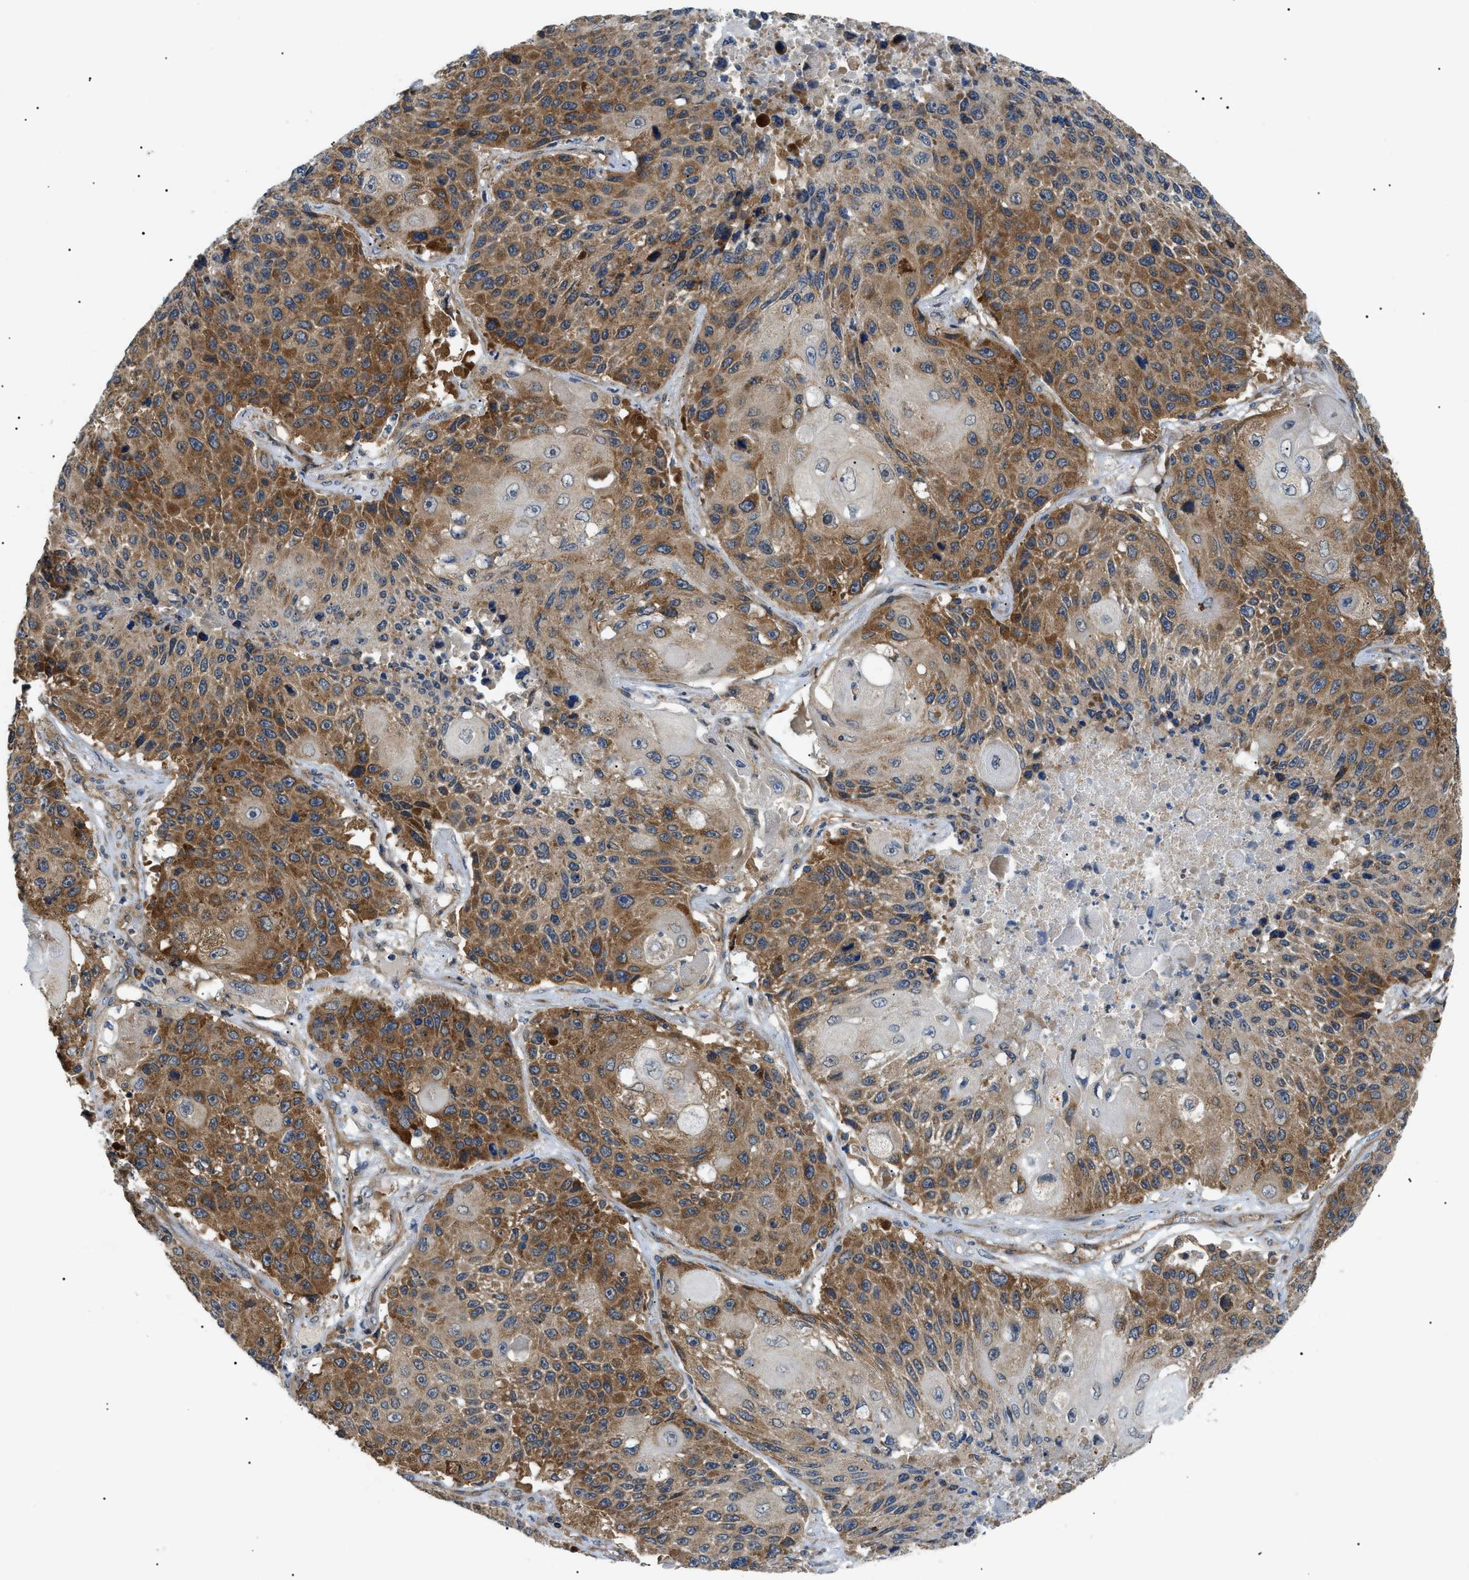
{"staining": {"intensity": "moderate", "quantity": ">75%", "location": "cytoplasmic/membranous"}, "tissue": "lung cancer", "cell_type": "Tumor cells", "image_type": "cancer", "snomed": [{"axis": "morphology", "description": "Squamous cell carcinoma, NOS"}, {"axis": "topography", "description": "Lung"}], "caption": "Moderate cytoplasmic/membranous expression for a protein is identified in about >75% of tumor cells of lung cancer using immunohistochemistry (IHC).", "gene": "SRPK1", "patient": {"sex": "male", "age": 61}}